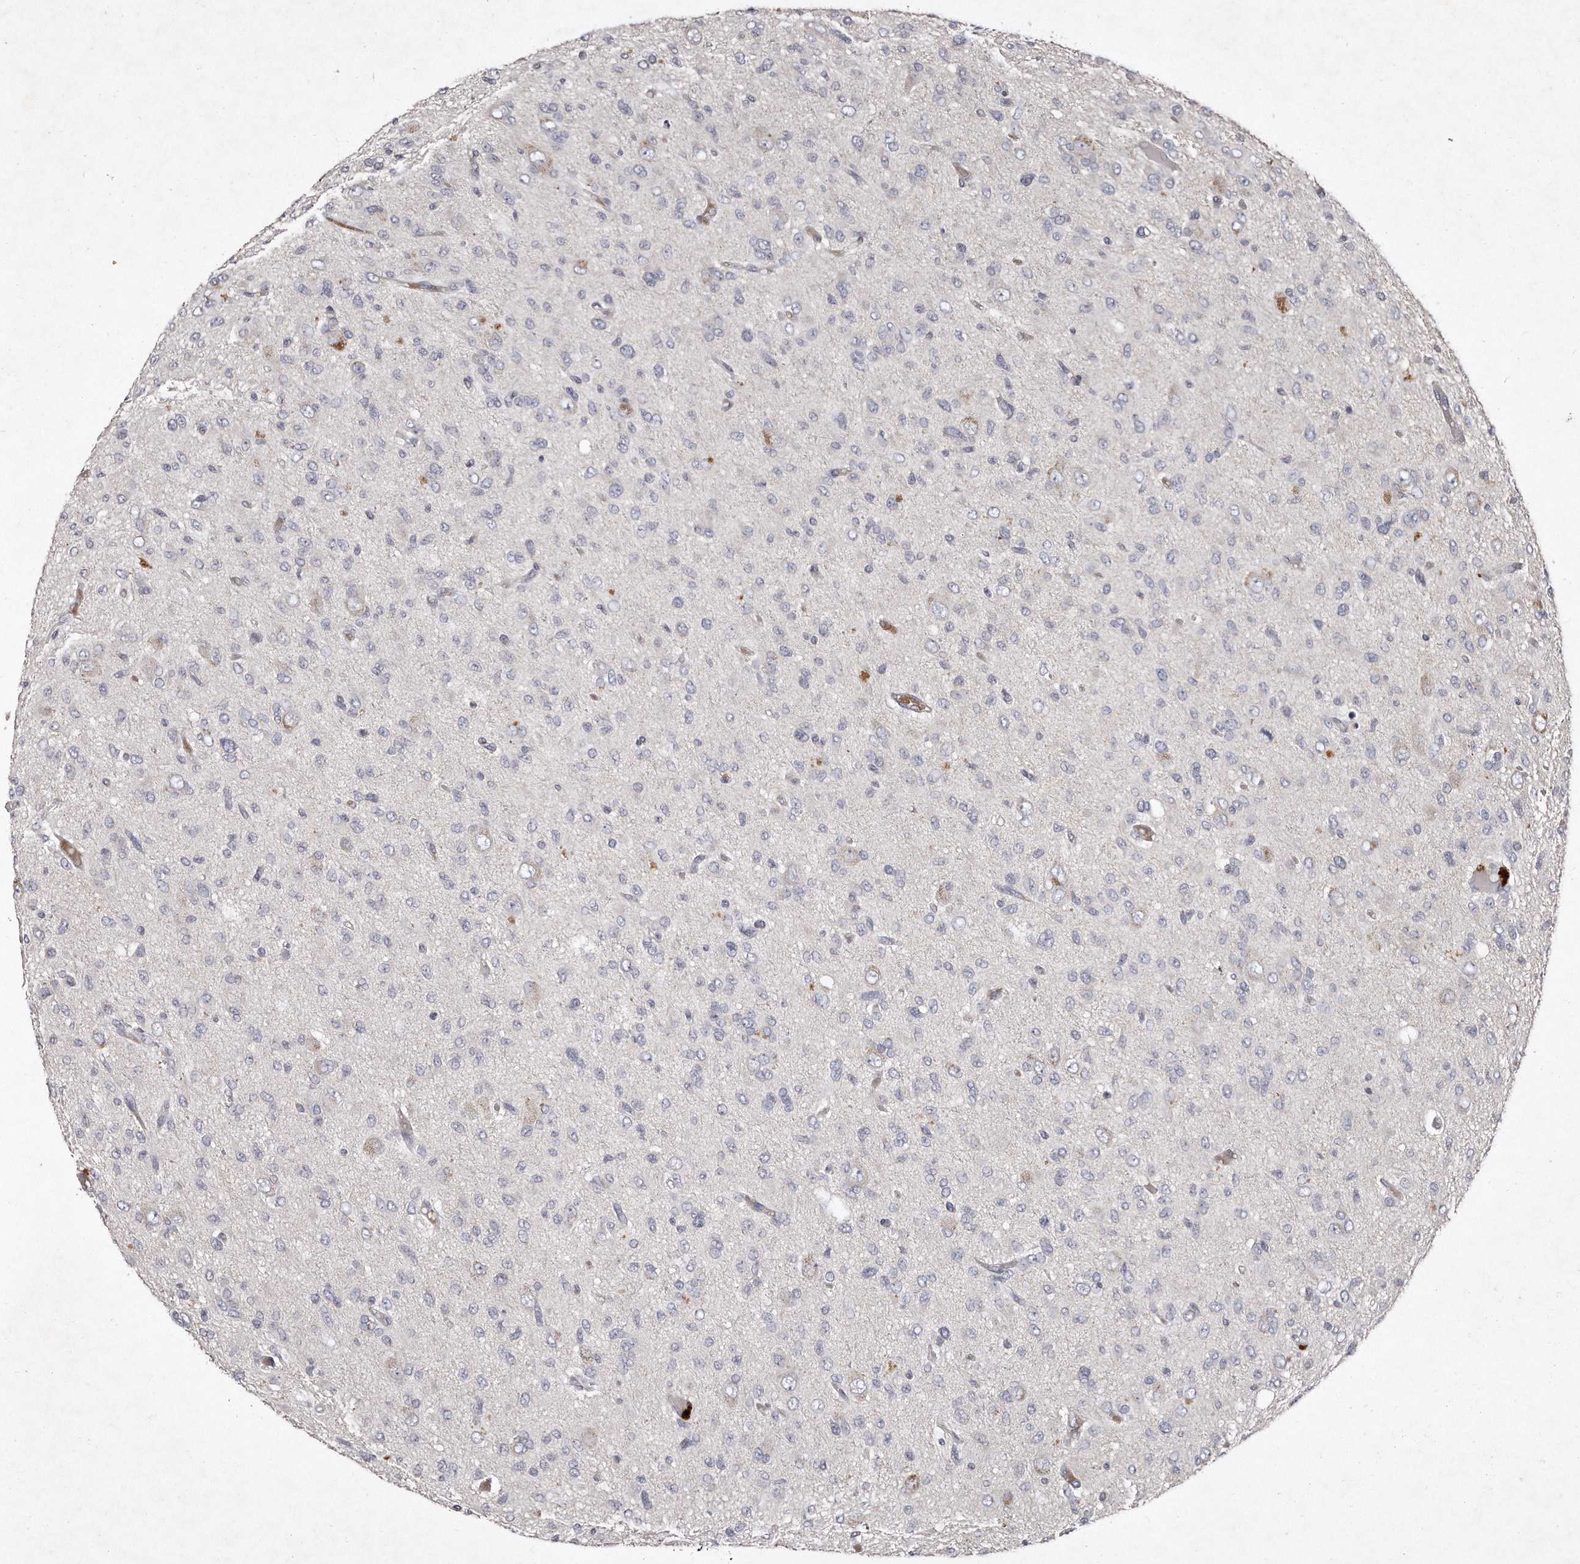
{"staining": {"intensity": "negative", "quantity": "none", "location": "none"}, "tissue": "glioma", "cell_type": "Tumor cells", "image_type": "cancer", "snomed": [{"axis": "morphology", "description": "Glioma, malignant, High grade"}, {"axis": "topography", "description": "Brain"}], "caption": "Immunohistochemistry (IHC) micrograph of neoplastic tissue: human malignant high-grade glioma stained with DAB displays no significant protein staining in tumor cells.", "gene": "TECR", "patient": {"sex": "female", "age": 59}}